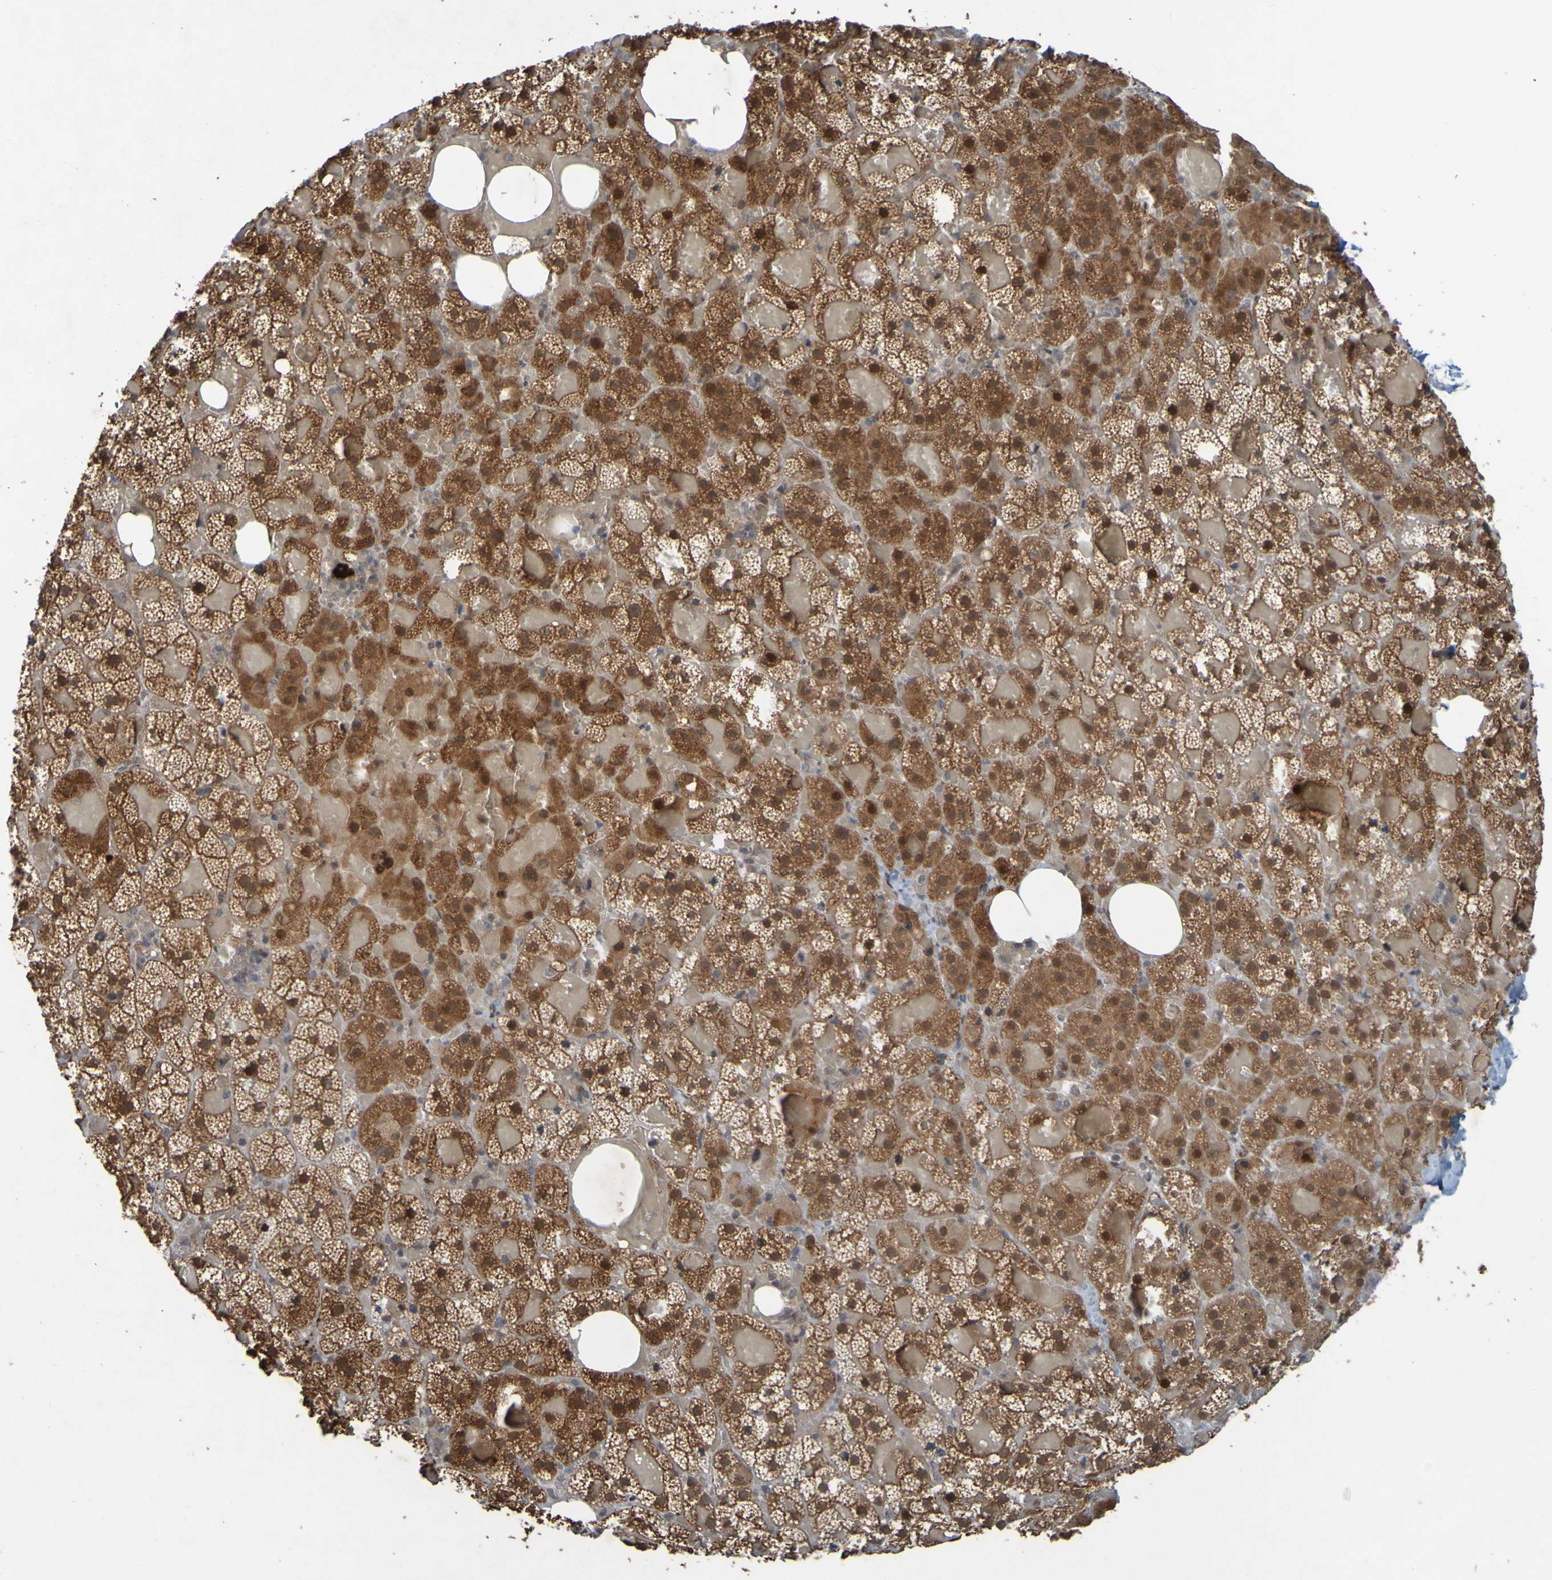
{"staining": {"intensity": "moderate", "quantity": ">75%", "location": "cytoplasmic/membranous,nuclear"}, "tissue": "adrenal gland", "cell_type": "Glandular cells", "image_type": "normal", "snomed": [{"axis": "morphology", "description": "Normal tissue, NOS"}, {"axis": "topography", "description": "Adrenal gland"}], "caption": "Unremarkable adrenal gland shows moderate cytoplasmic/membranous,nuclear positivity in approximately >75% of glandular cells (Brightfield microscopy of DAB IHC at high magnification)..", "gene": "MCPH1", "patient": {"sex": "female", "age": 59}}